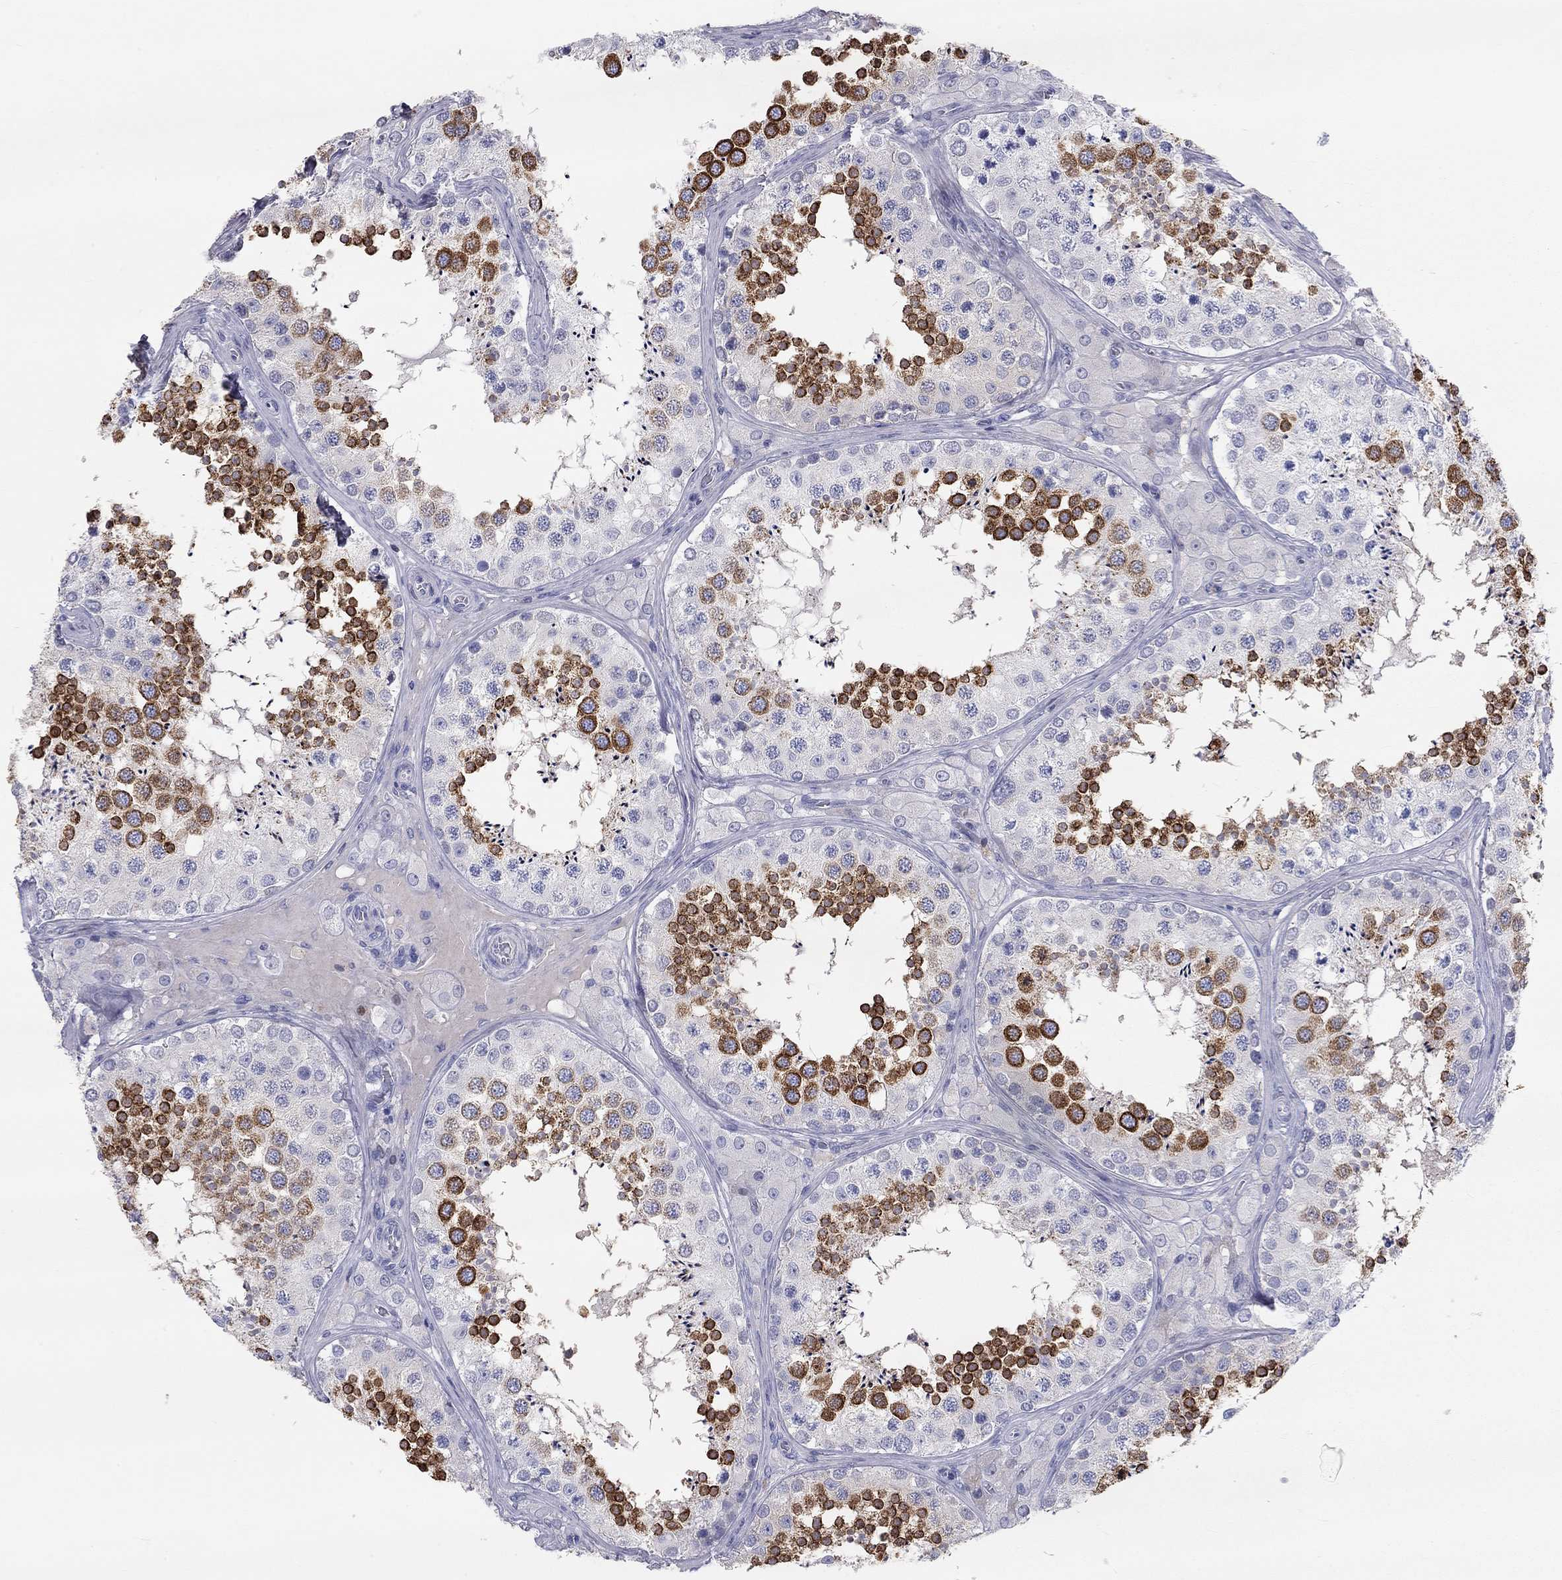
{"staining": {"intensity": "strong", "quantity": "25%-75%", "location": "cytoplasmic/membranous"}, "tissue": "testis", "cell_type": "Cells in seminiferous ducts", "image_type": "normal", "snomed": [{"axis": "morphology", "description": "Normal tissue, NOS"}, {"axis": "topography", "description": "Testis"}], "caption": "Cells in seminiferous ducts display high levels of strong cytoplasmic/membranous expression in approximately 25%-75% of cells in benign testis. Using DAB (brown) and hematoxylin (blue) stains, captured at high magnification using brightfield microscopy.", "gene": "ST7L", "patient": {"sex": "male", "age": 34}}